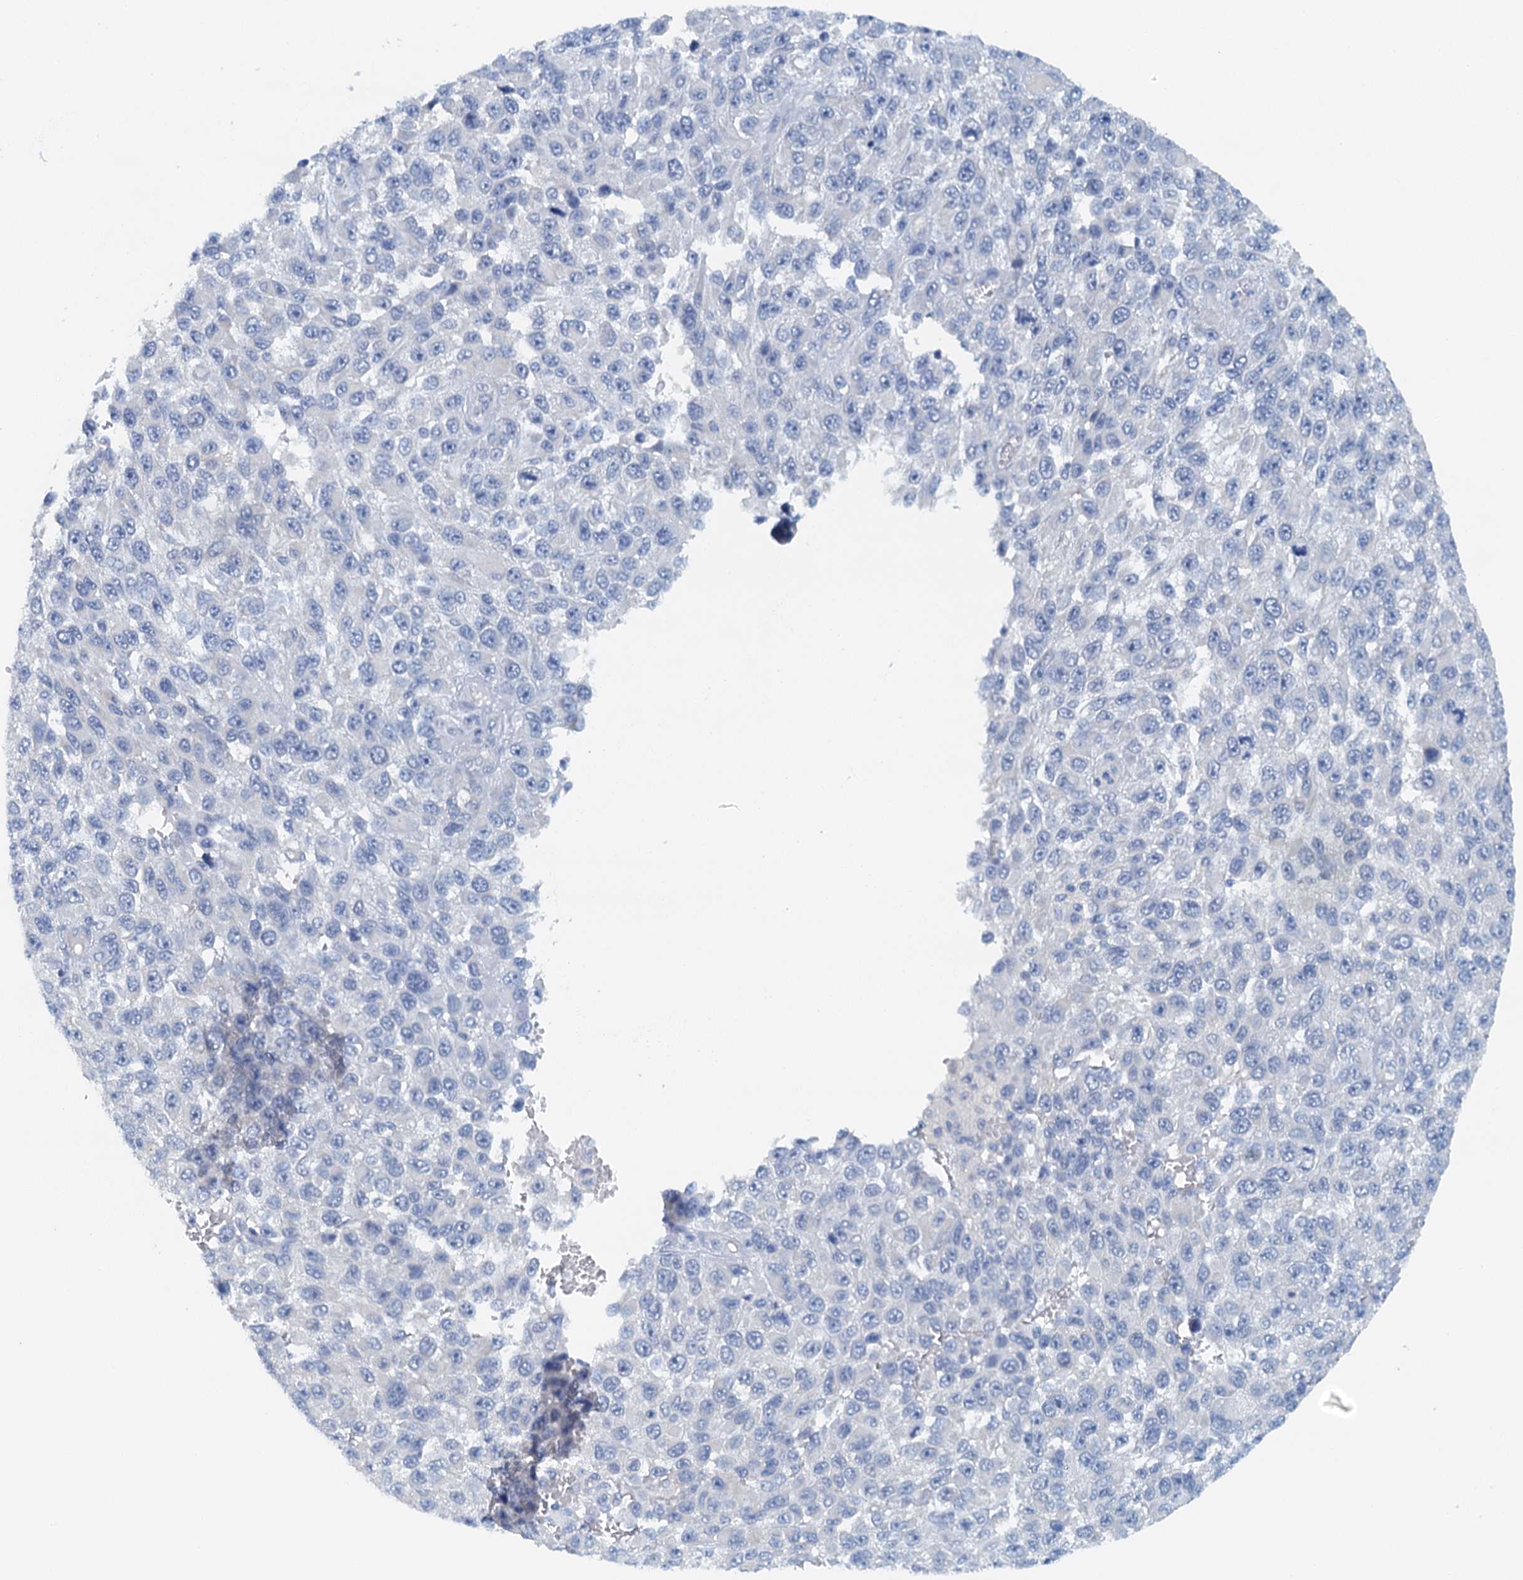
{"staining": {"intensity": "negative", "quantity": "none", "location": "none"}, "tissue": "melanoma", "cell_type": "Tumor cells", "image_type": "cancer", "snomed": [{"axis": "morphology", "description": "Normal tissue, NOS"}, {"axis": "morphology", "description": "Malignant melanoma, NOS"}, {"axis": "topography", "description": "Skin"}], "caption": "Immunohistochemistry (IHC) micrograph of malignant melanoma stained for a protein (brown), which exhibits no expression in tumor cells.", "gene": "DTD1", "patient": {"sex": "female", "age": 96}}